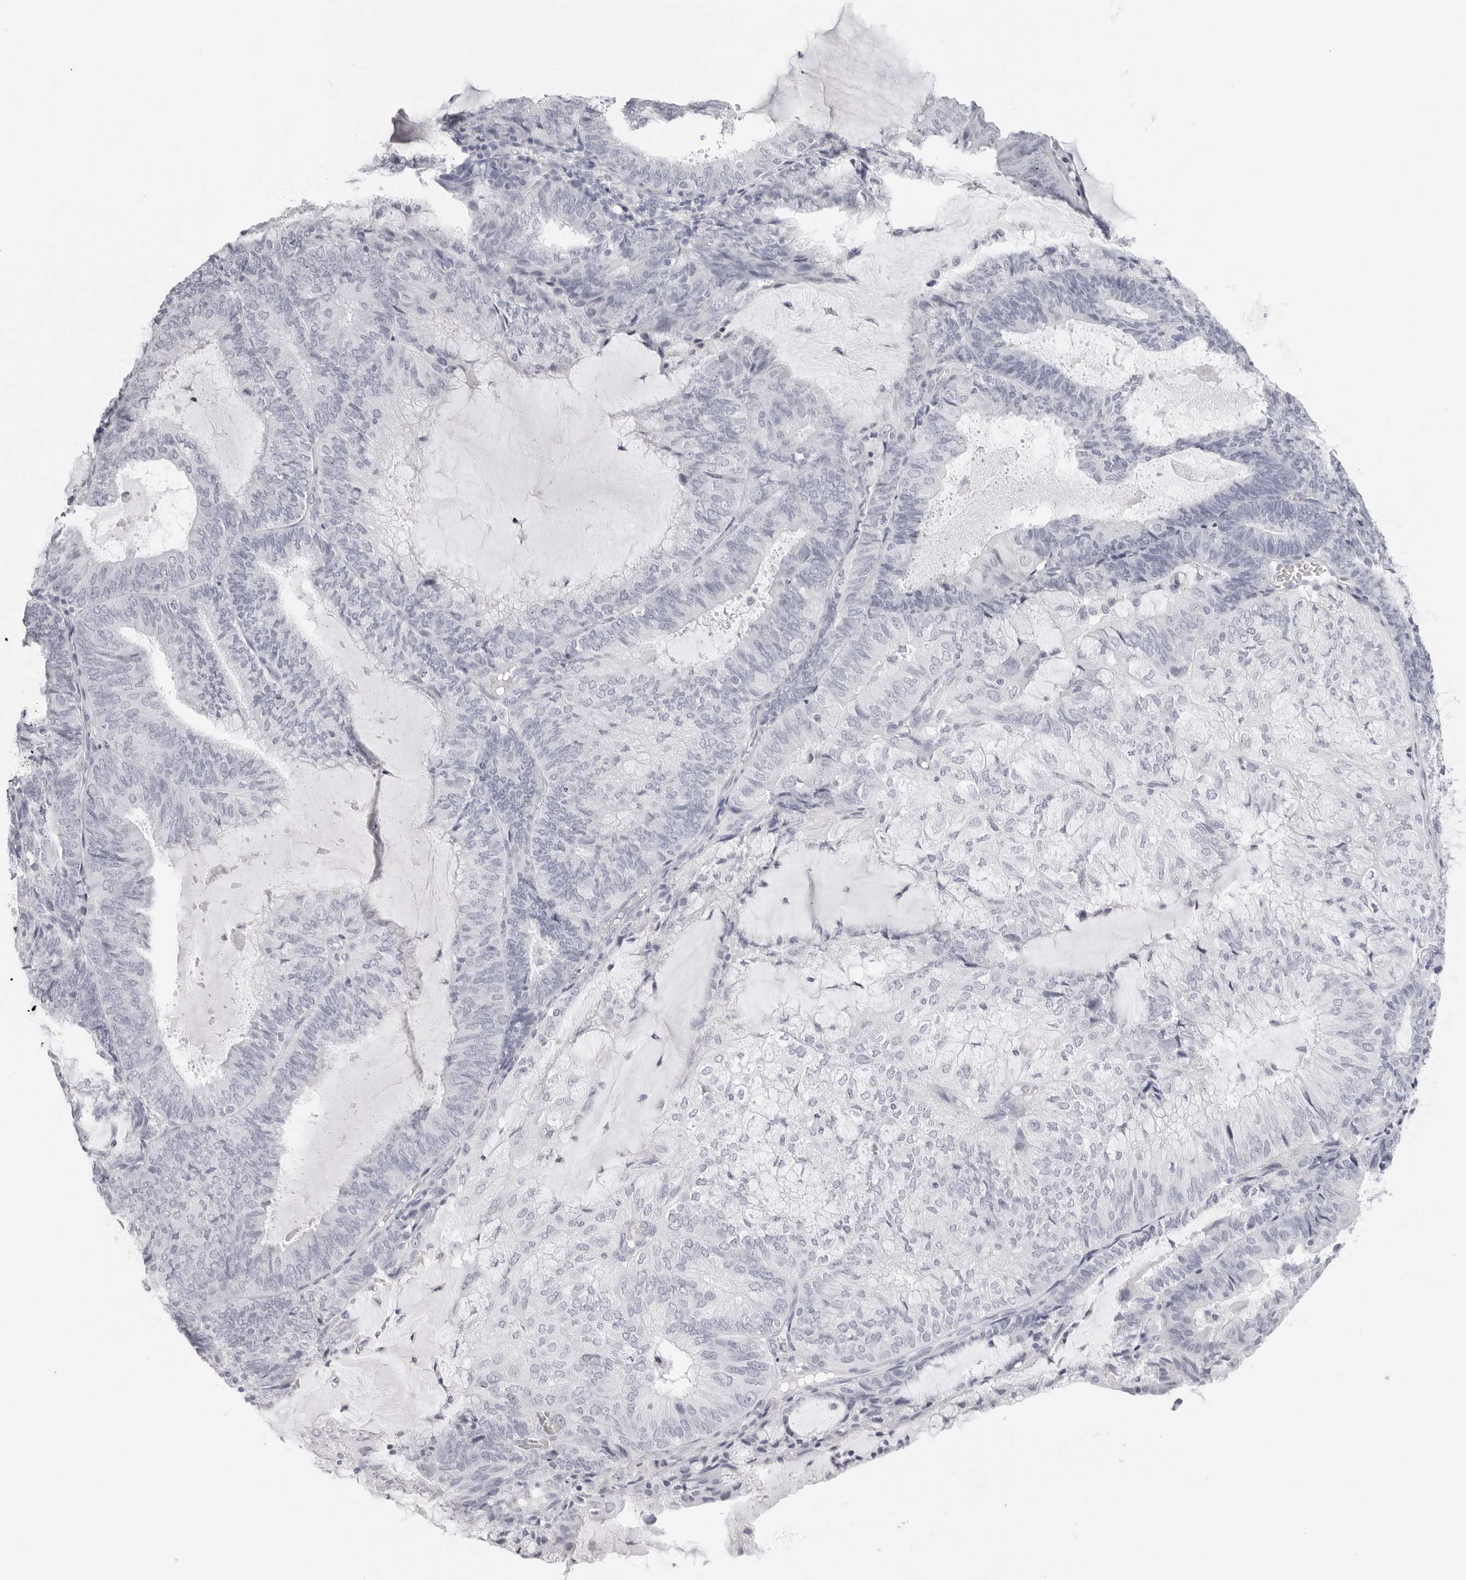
{"staining": {"intensity": "negative", "quantity": "none", "location": "none"}, "tissue": "endometrial cancer", "cell_type": "Tumor cells", "image_type": "cancer", "snomed": [{"axis": "morphology", "description": "Adenocarcinoma, NOS"}, {"axis": "topography", "description": "Endometrium"}], "caption": "This is a micrograph of immunohistochemistry (IHC) staining of endometrial cancer, which shows no expression in tumor cells.", "gene": "CST5", "patient": {"sex": "female", "age": 81}}